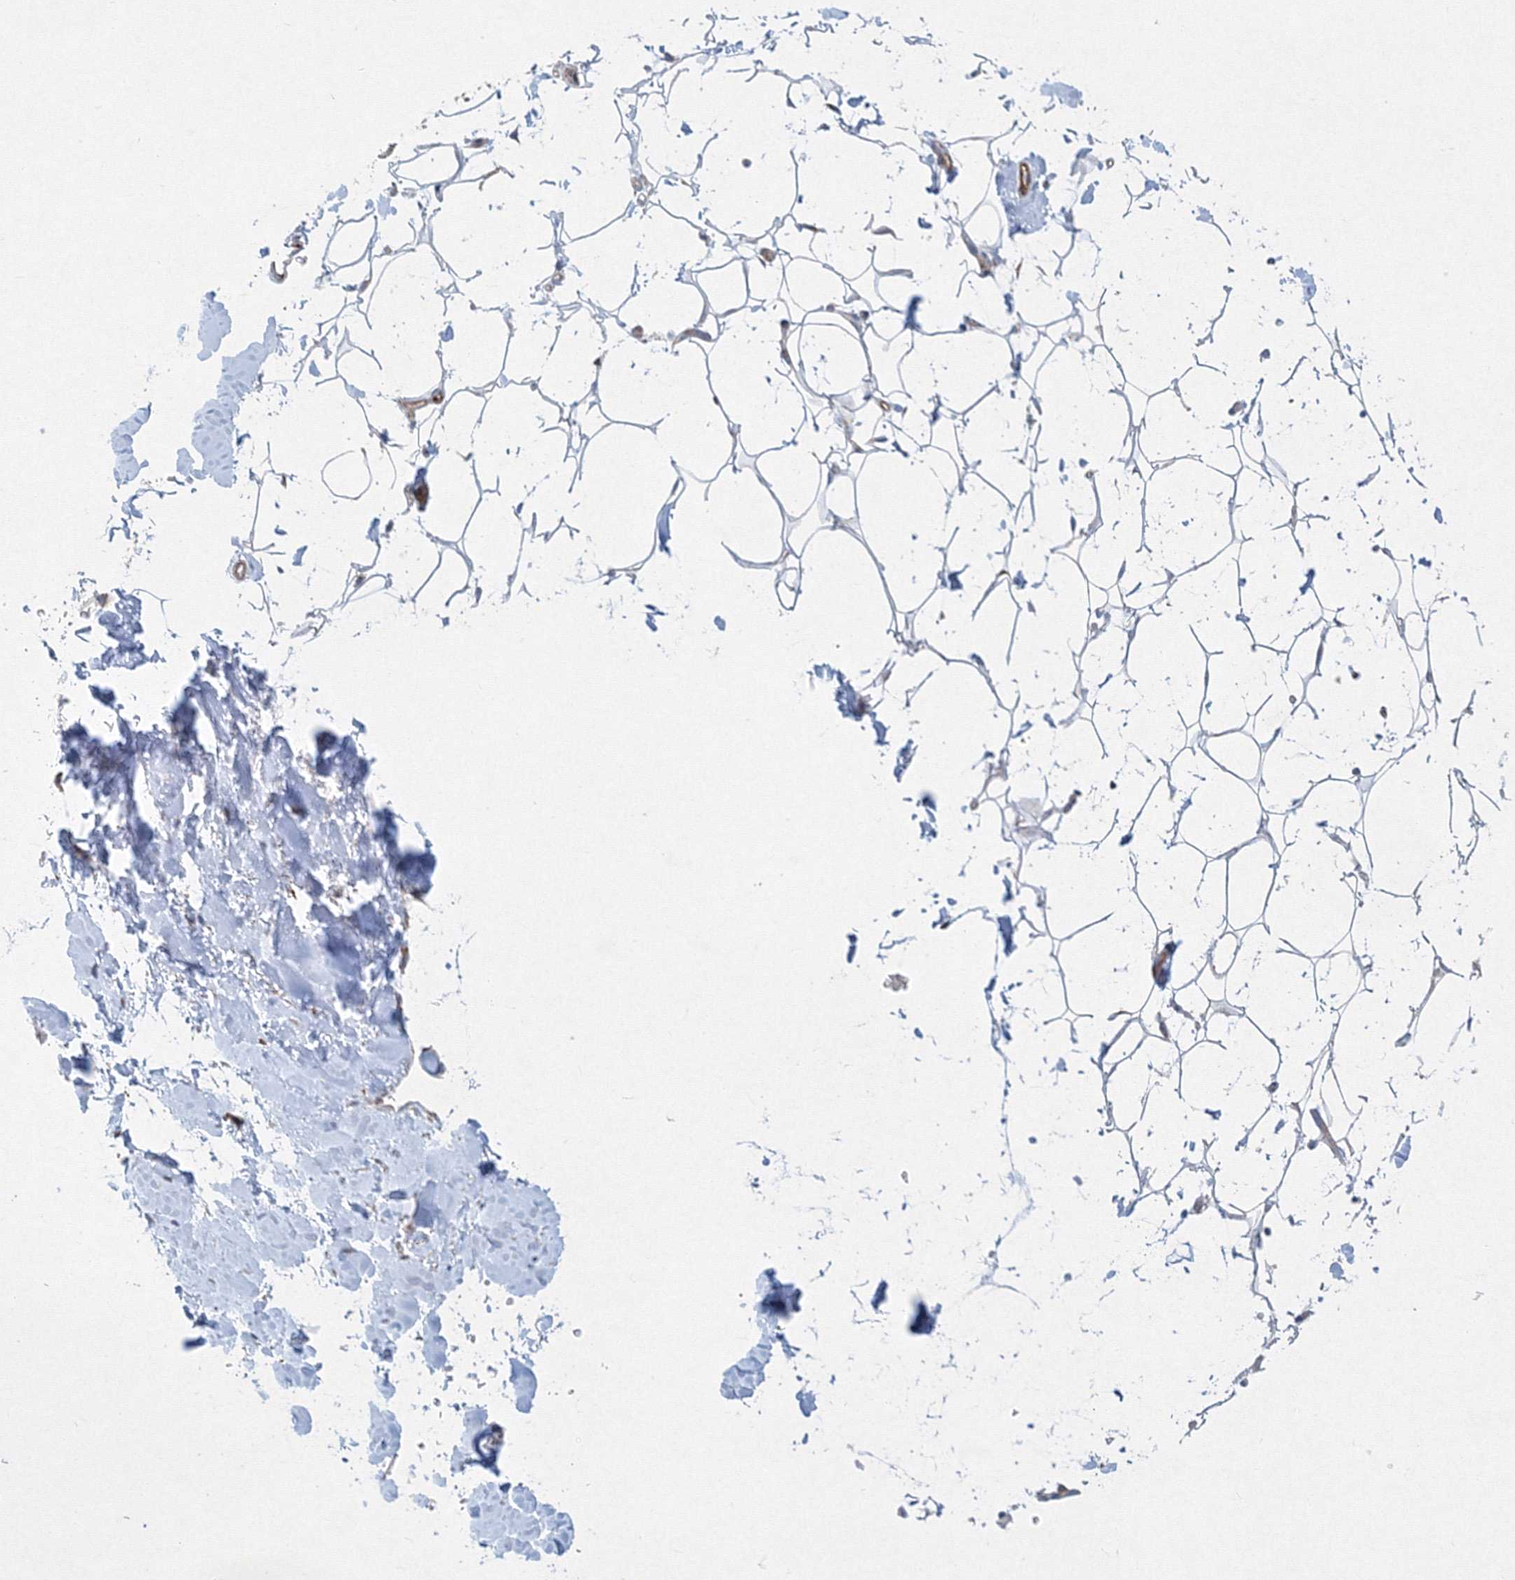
{"staining": {"intensity": "weak", "quantity": "<25%", "location": "cytoplasmic/membranous"}, "tissue": "adipose tissue", "cell_type": "Adipocytes", "image_type": "normal", "snomed": [{"axis": "morphology", "description": "Normal tissue, NOS"}, {"axis": "topography", "description": "Breast"}], "caption": "High power microscopy histopathology image of an IHC image of benign adipose tissue, revealing no significant expression in adipocytes.", "gene": "WDR49", "patient": {"sex": "female", "age": 26}}